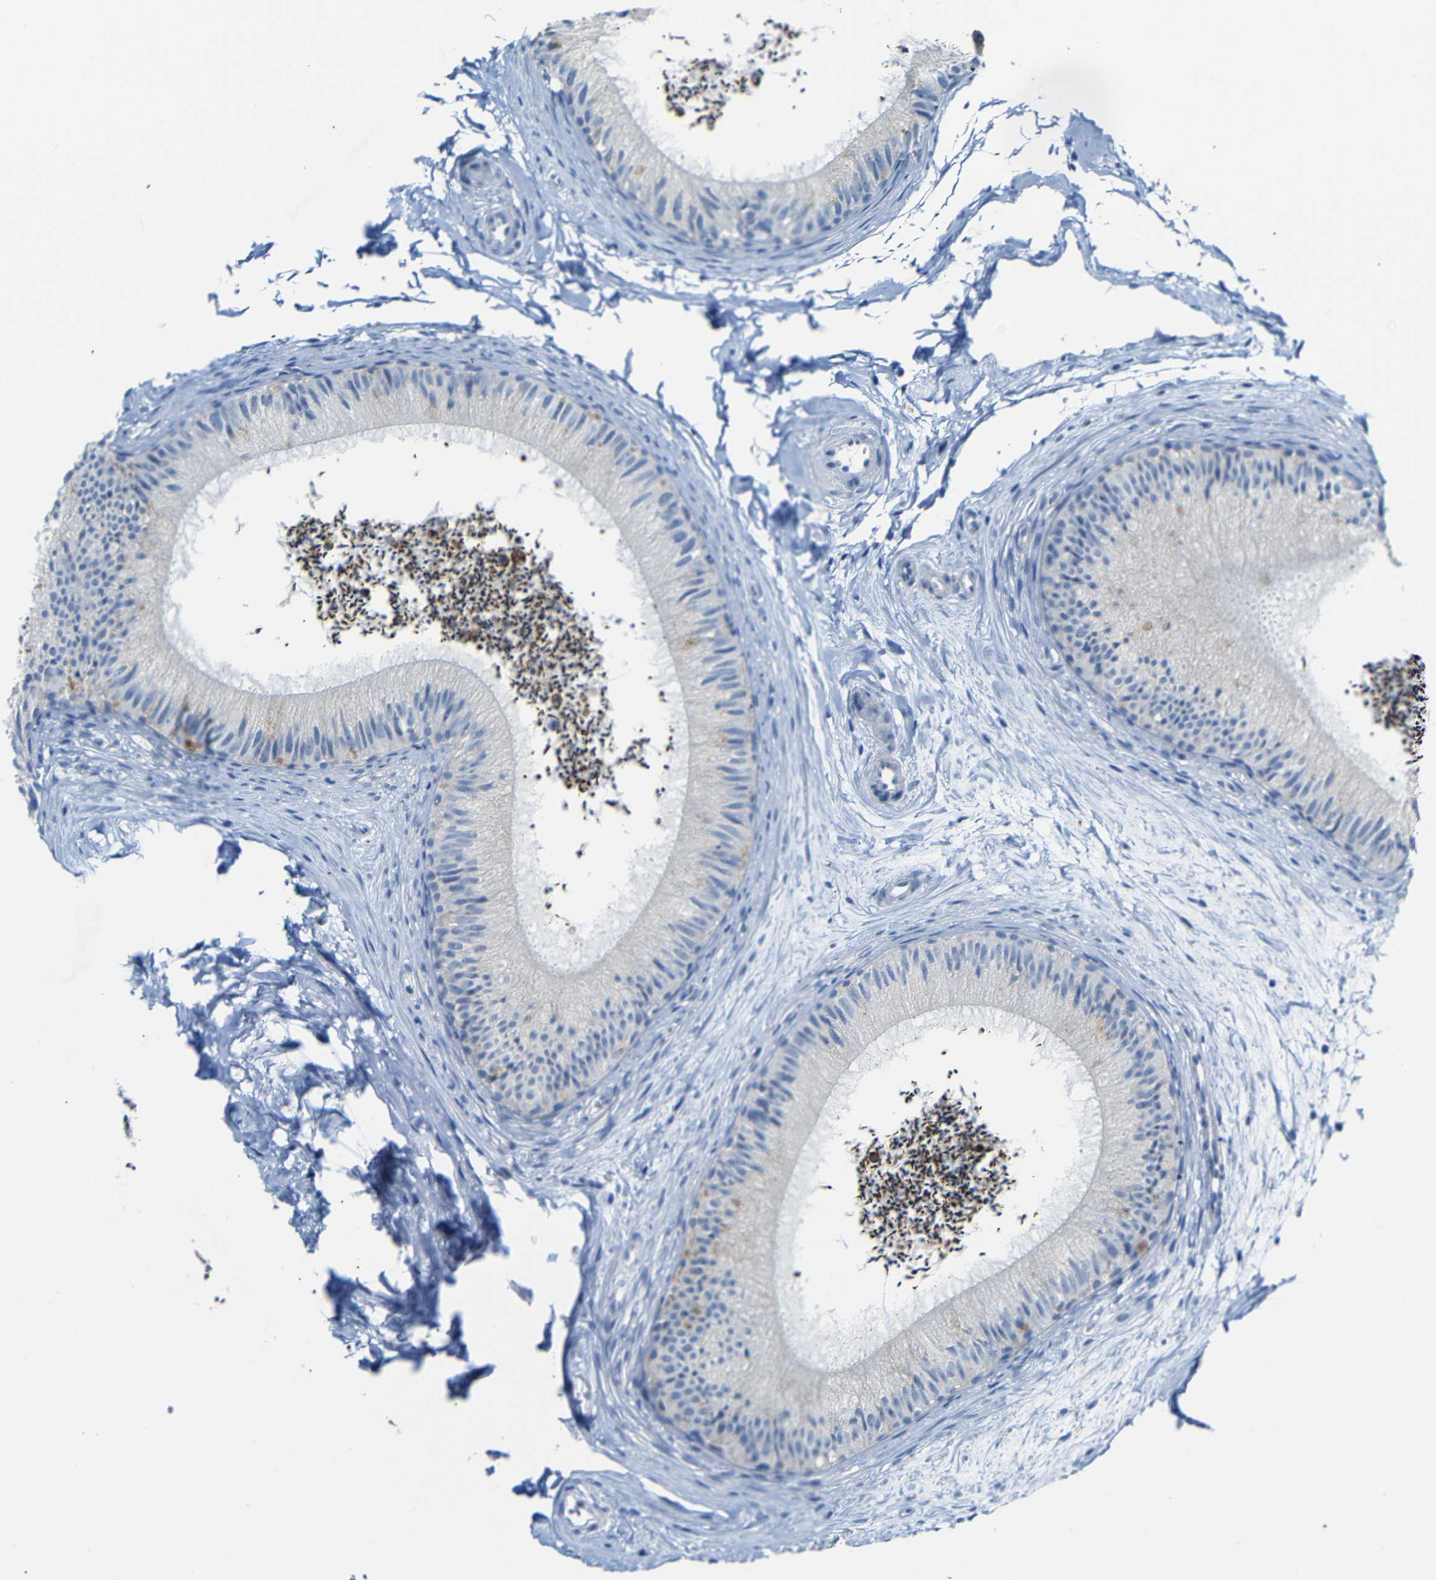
{"staining": {"intensity": "negative", "quantity": "none", "location": "none"}, "tissue": "epididymis", "cell_type": "Glandular cells", "image_type": "normal", "snomed": [{"axis": "morphology", "description": "Normal tissue, NOS"}, {"axis": "topography", "description": "Epididymis"}], "caption": "This image is of unremarkable epididymis stained with IHC to label a protein in brown with the nuclei are counter-stained blue. There is no positivity in glandular cells.", "gene": "C15orf48", "patient": {"sex": "male", "age": 56}}